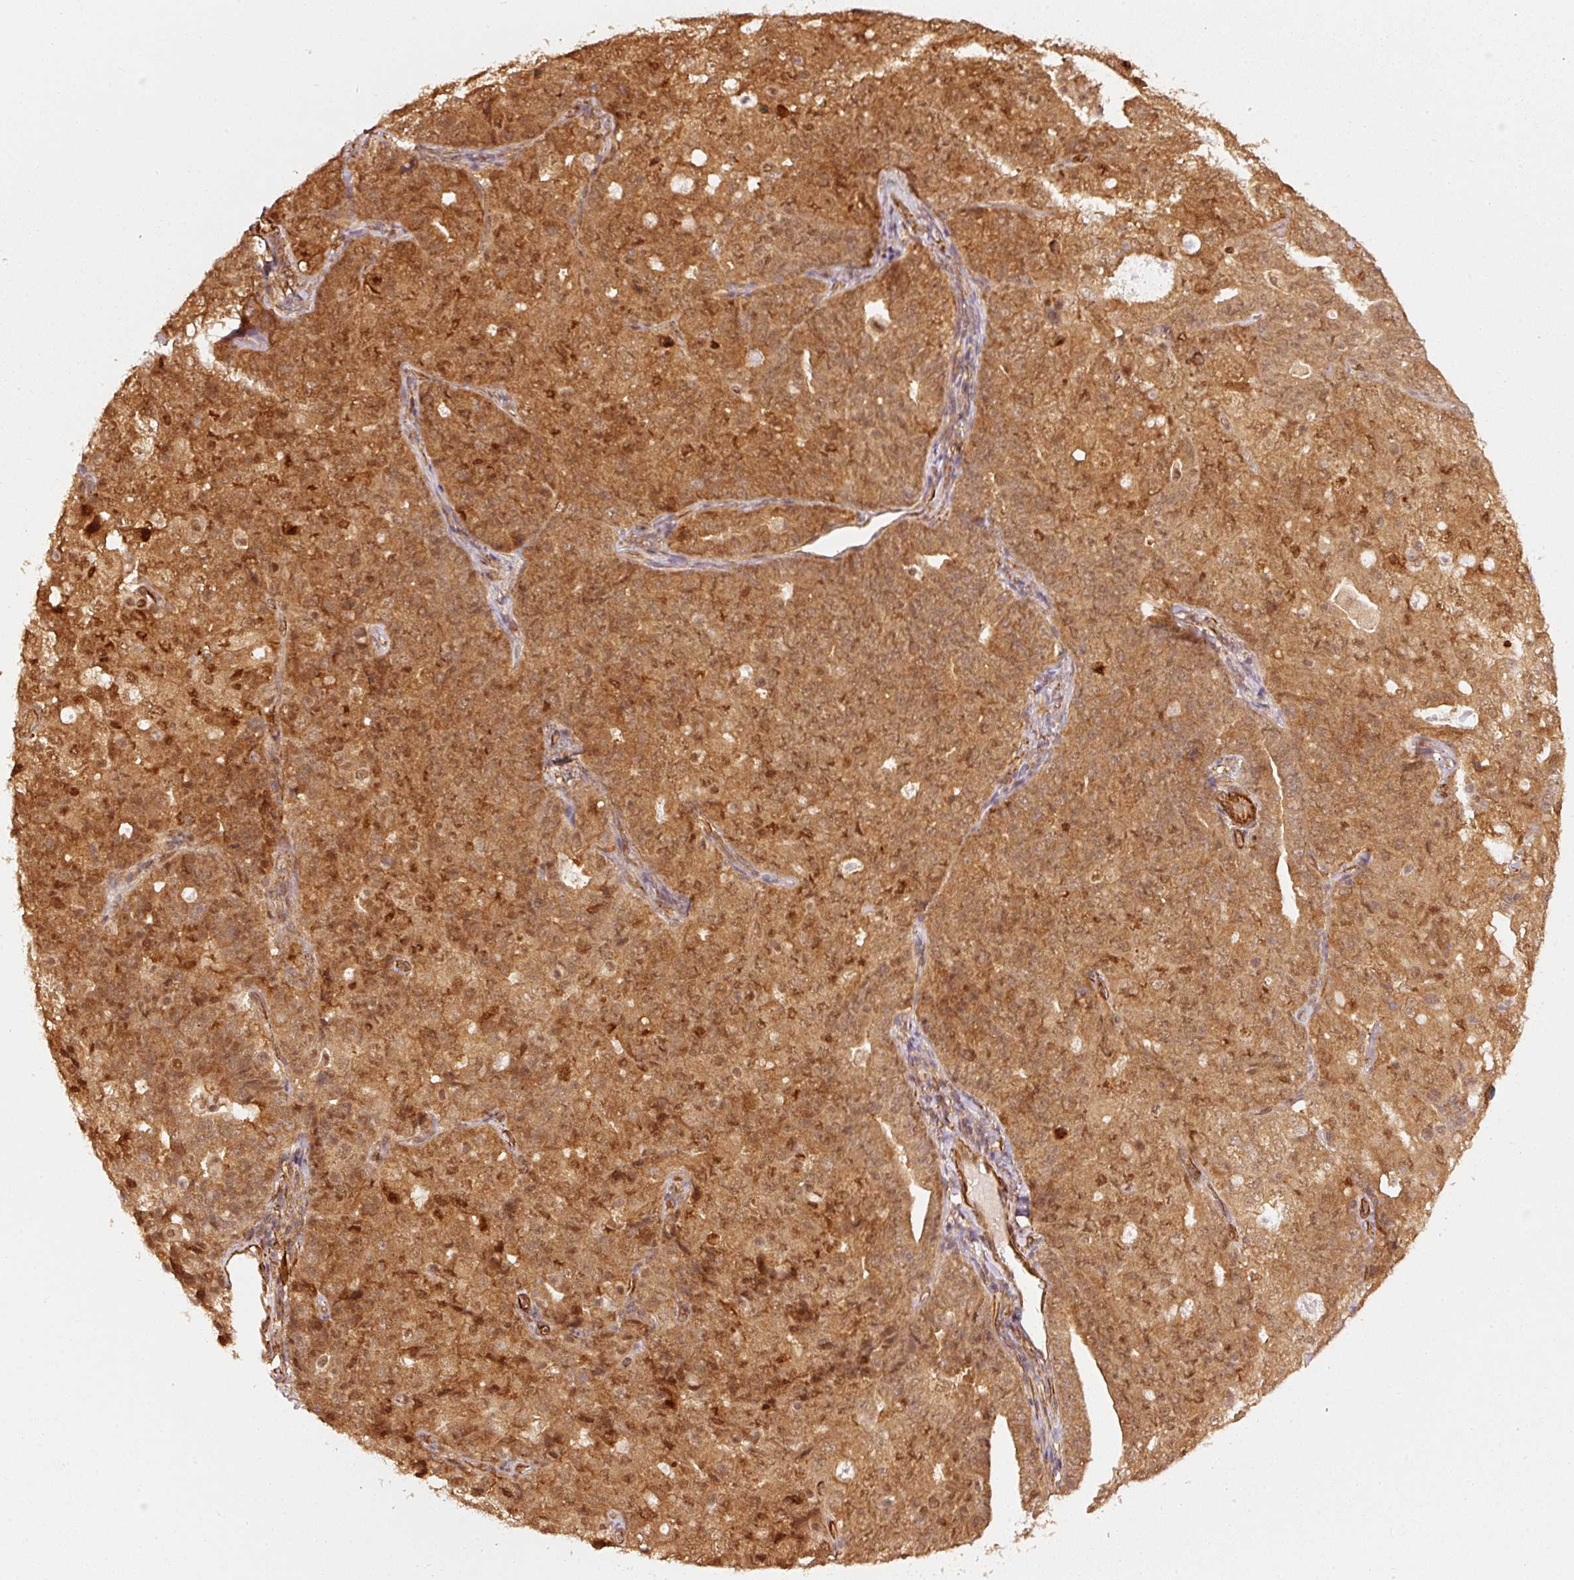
{"staining": {"intensity": "moderate", "quantity": ">75%", "location": "cytoplasmic/membranous,nuclear"}, "tissue": "endometrial cancer", "cell_type": "Tumor cells", "image_type": "cancer", "snomed": [{"axis": "morphology", "description": "Adenocarcinoma, NOS"}, {"axis": "topography", "description": "Endometrium"}], "caption": "Approximately >75% of tumor cells in endometrial cancer display moderate cytoplasmic/membranous and nuclear protein positivity as visualized by brown immunohistochemical staining.", "gene": "PSMD1", "patient": {"sex": "female", "age": 61}}